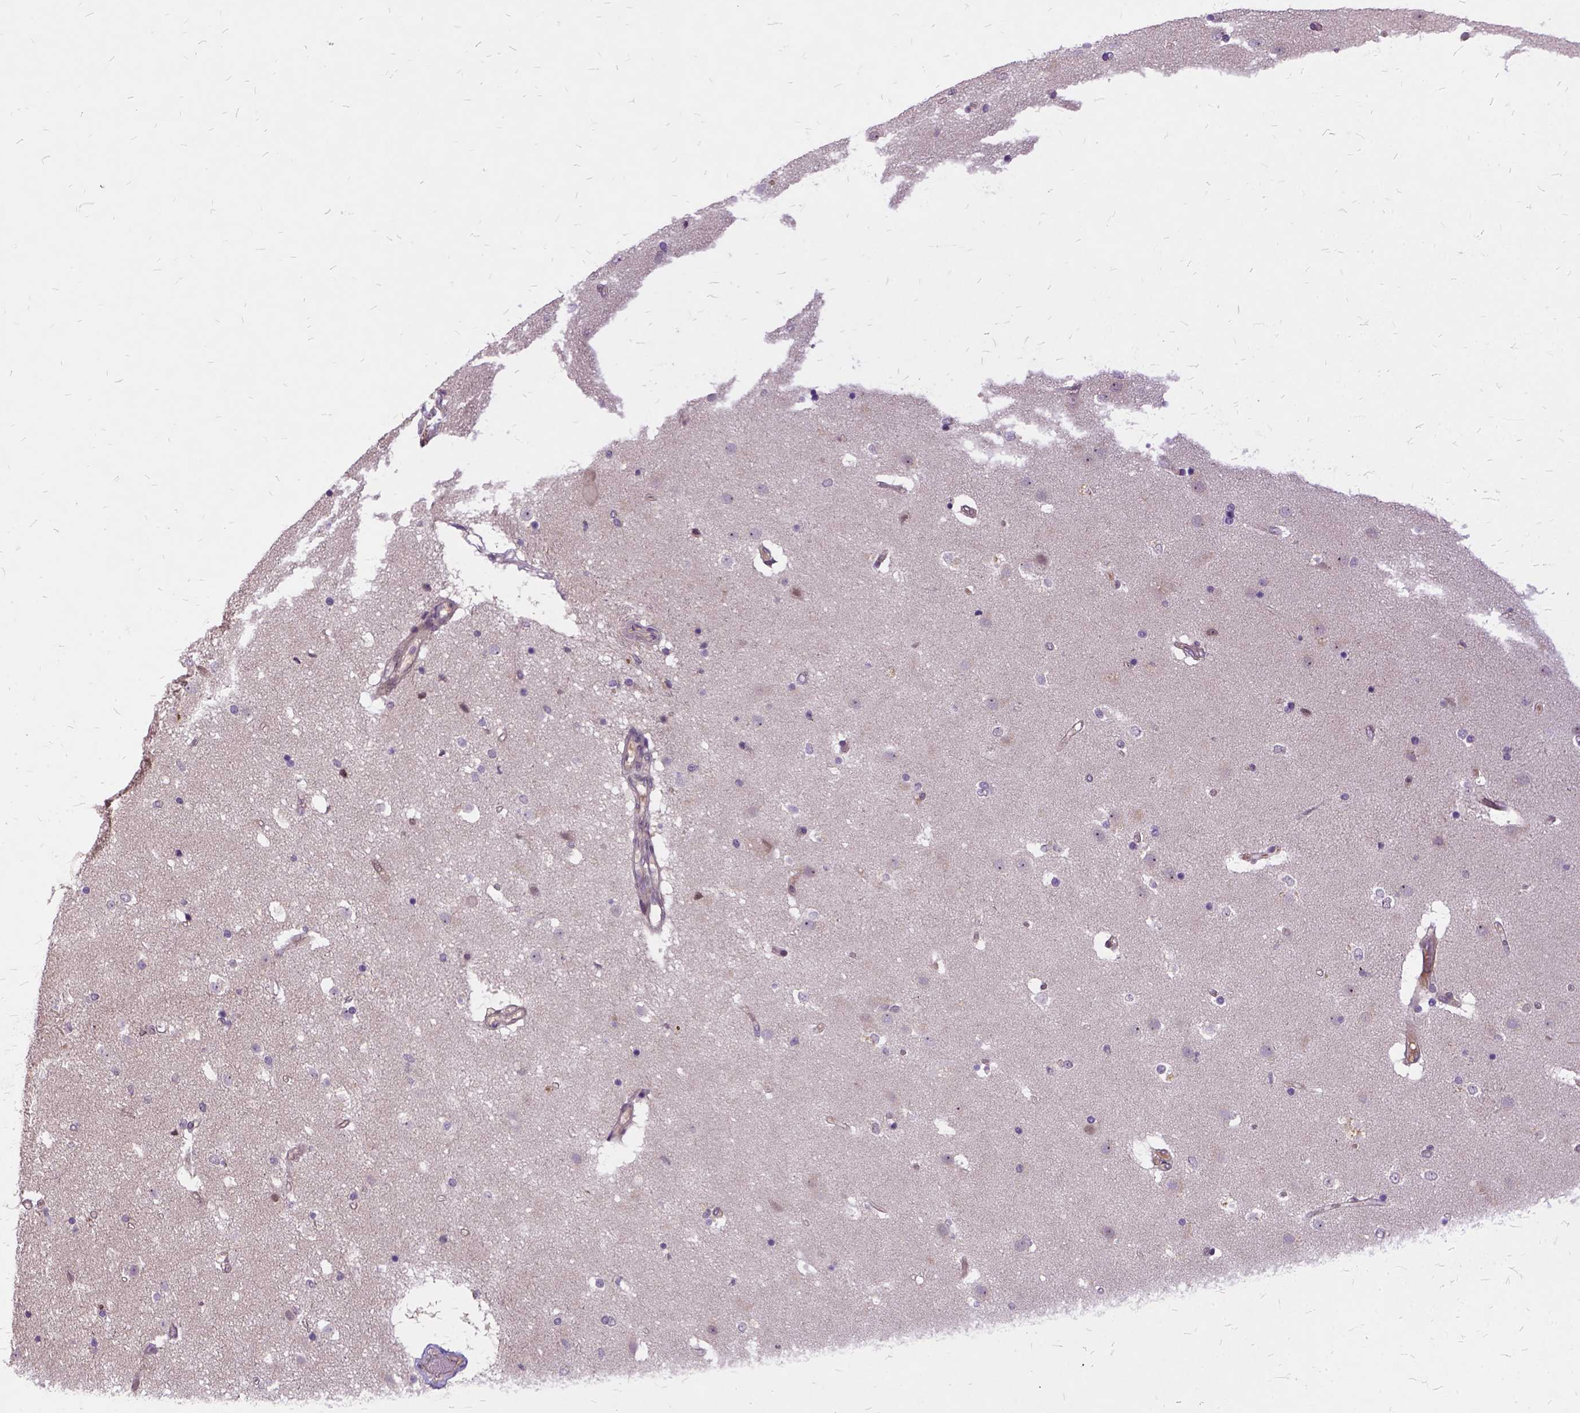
{"staining": {"intensity": "negative", "quantity": "none", "location": "none"}, "tissue": "caudate", "cell_type": "Glial cells", "image_type": "normal", "snomed": [{"axis": "morphology", "description": "Normal tissue, NOS"}, {"axis": "topography", "description": "Lateral ventricle wall"}], "caption": "Human caudate stained for a protein using IHC shows no positivity in glial cells.", "gene": "ILRUN", "patient": {"sex": "female", "age": 71}}